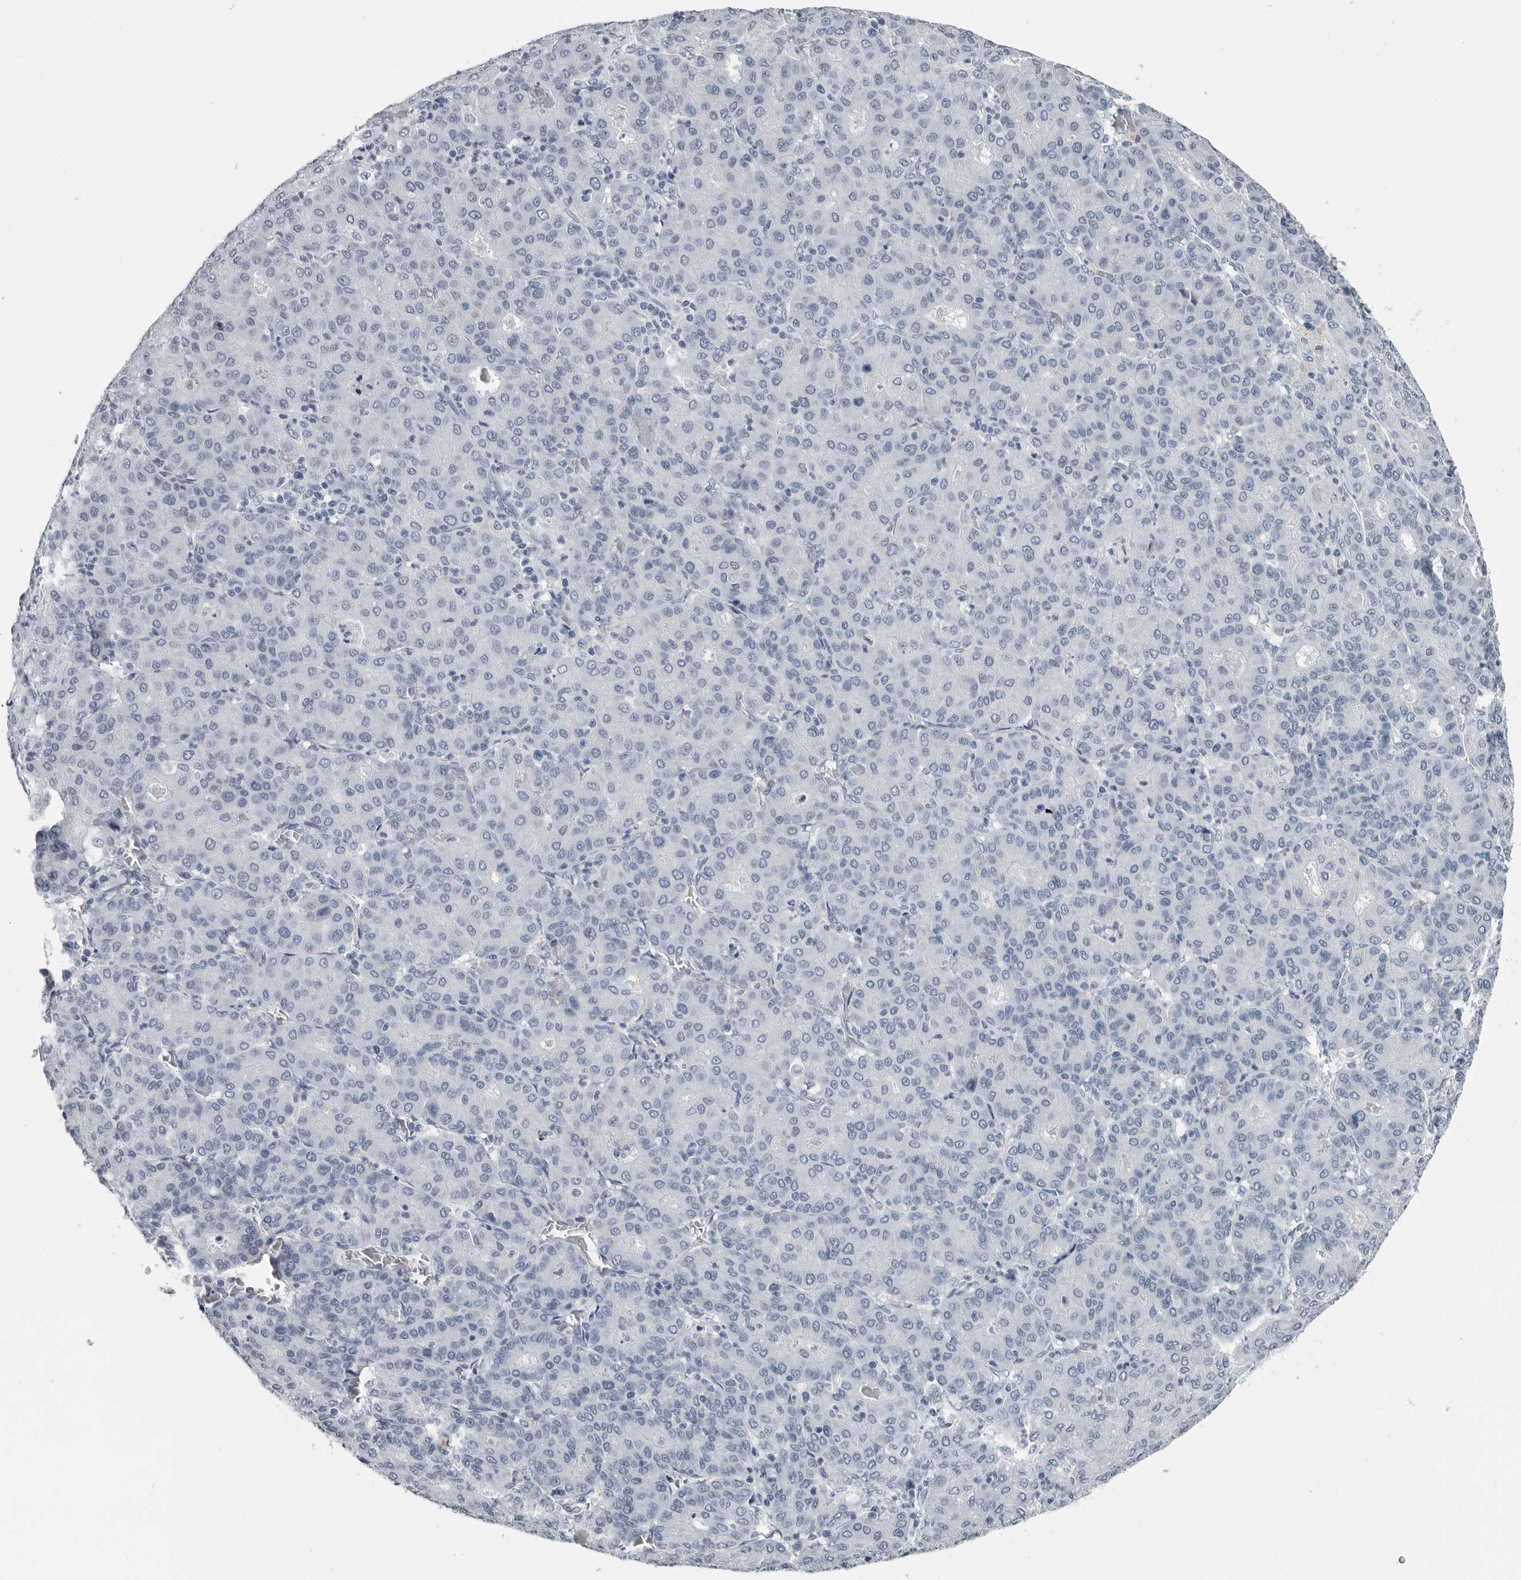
{"staining": {"intensity": "negative", "quantity": "none", "location": "none"}, "tissue": "liver cancer", "cell_type": "Tumor cells", "image_type": "cancer", "snomed": [{"axis": "morphology", "description": "Carcinoma, Hepatocellular, NOS"}, {"axis": "topography", "description": "Liver"}], "caption": "The histopathology image exhibits no staining of tumor cells in liver hepatocellular carcinoma. (DAB IHC, high magnification).", "gene": "PDCD11", "patient": {"sex": "male", "age": 65}}